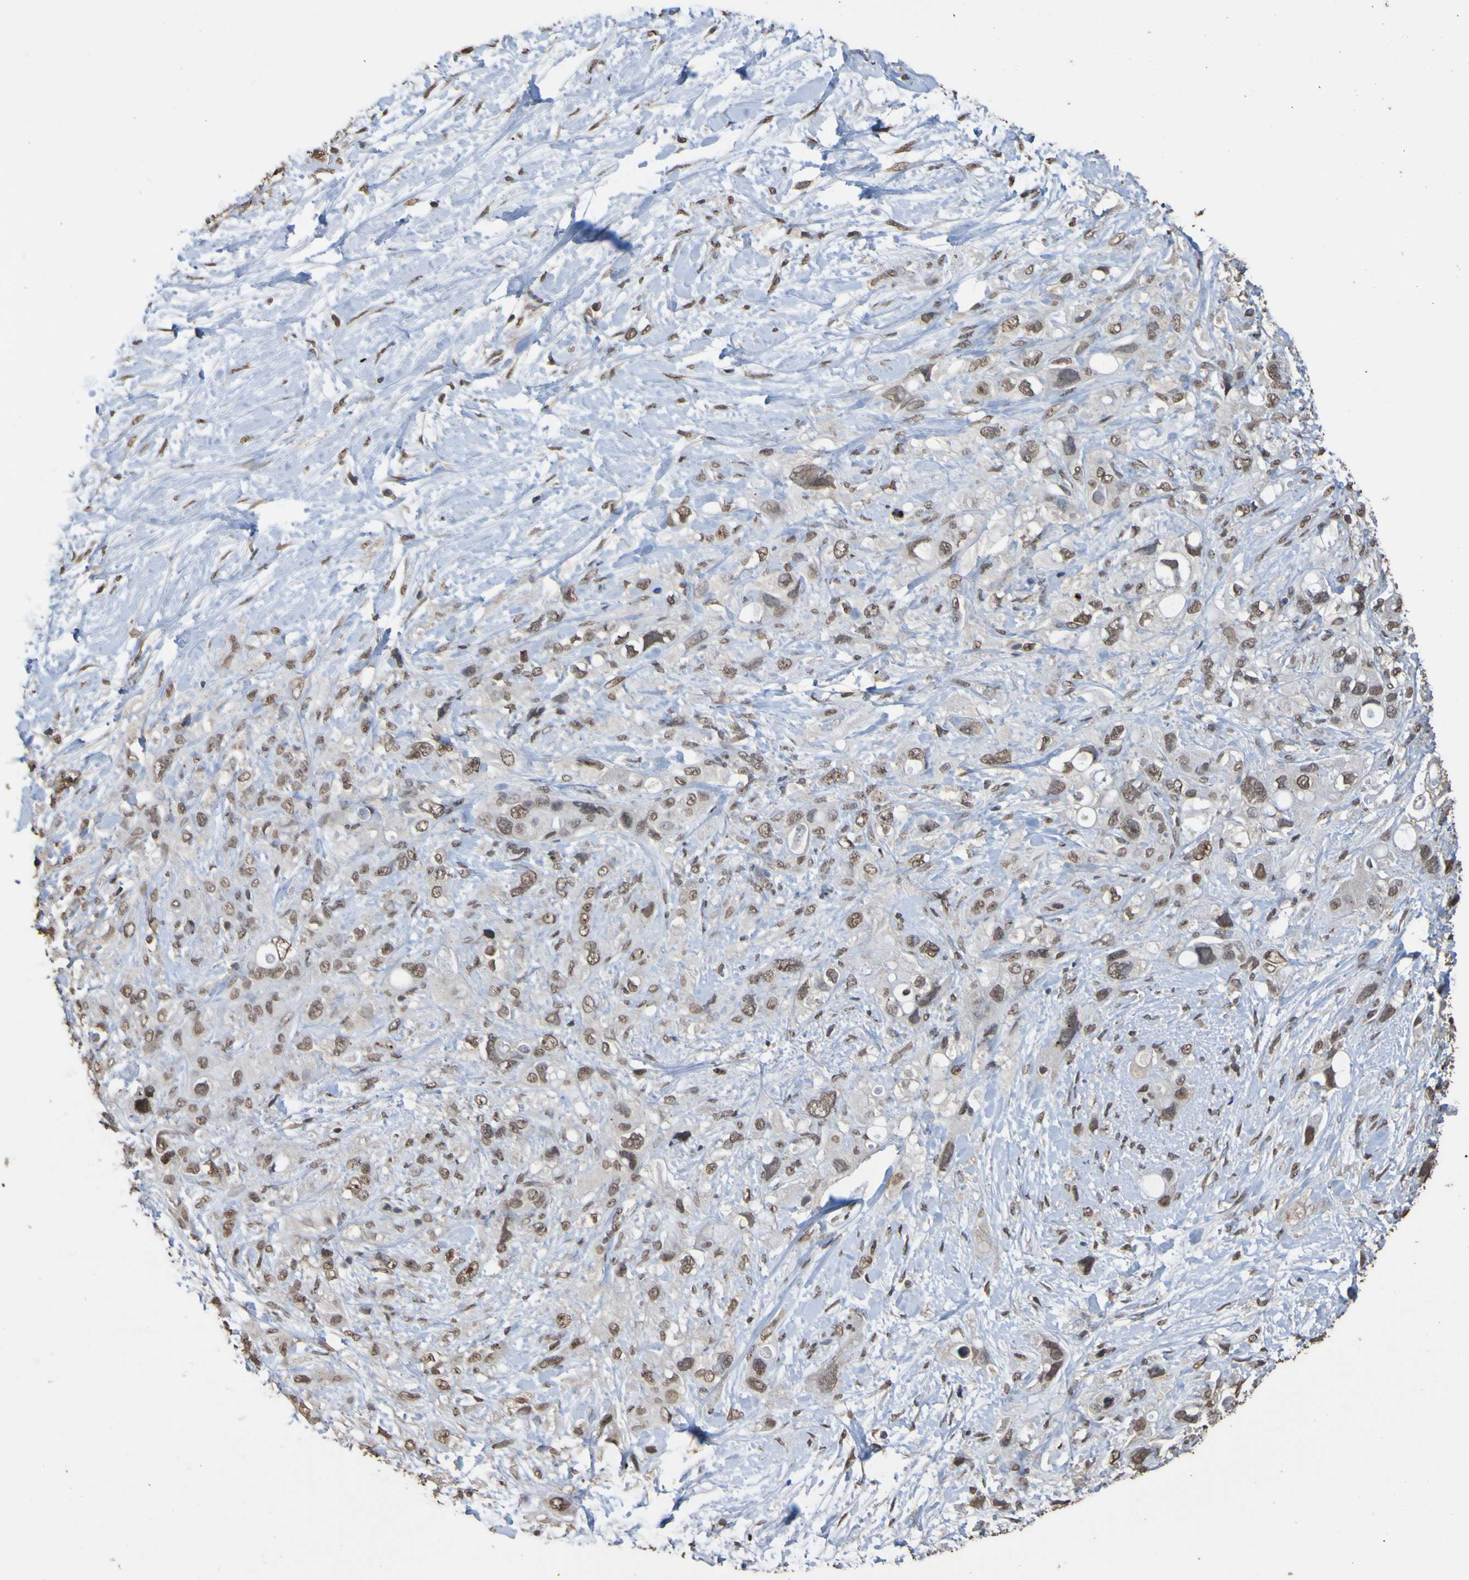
{"staining": {"intensity": "moderate", "quantity": ">75%", "location": "nuclear"}, "tissue": "pancreatic cancer", "cell_type": "Tumor cells", "image_type": "cancer", "snomed": [{"axis": "morphology", "description": "Adenocarcinoma, NOS"}, {"axis": "topography", "description": "Pancreas"}], "caption": "Human adenocarcinoma (pancreatic) stained with a protein marker exhibits moderate staining in tumor cells.", "gene": "ALKBH2", "patient": {"sex": "female", "age": 56}}